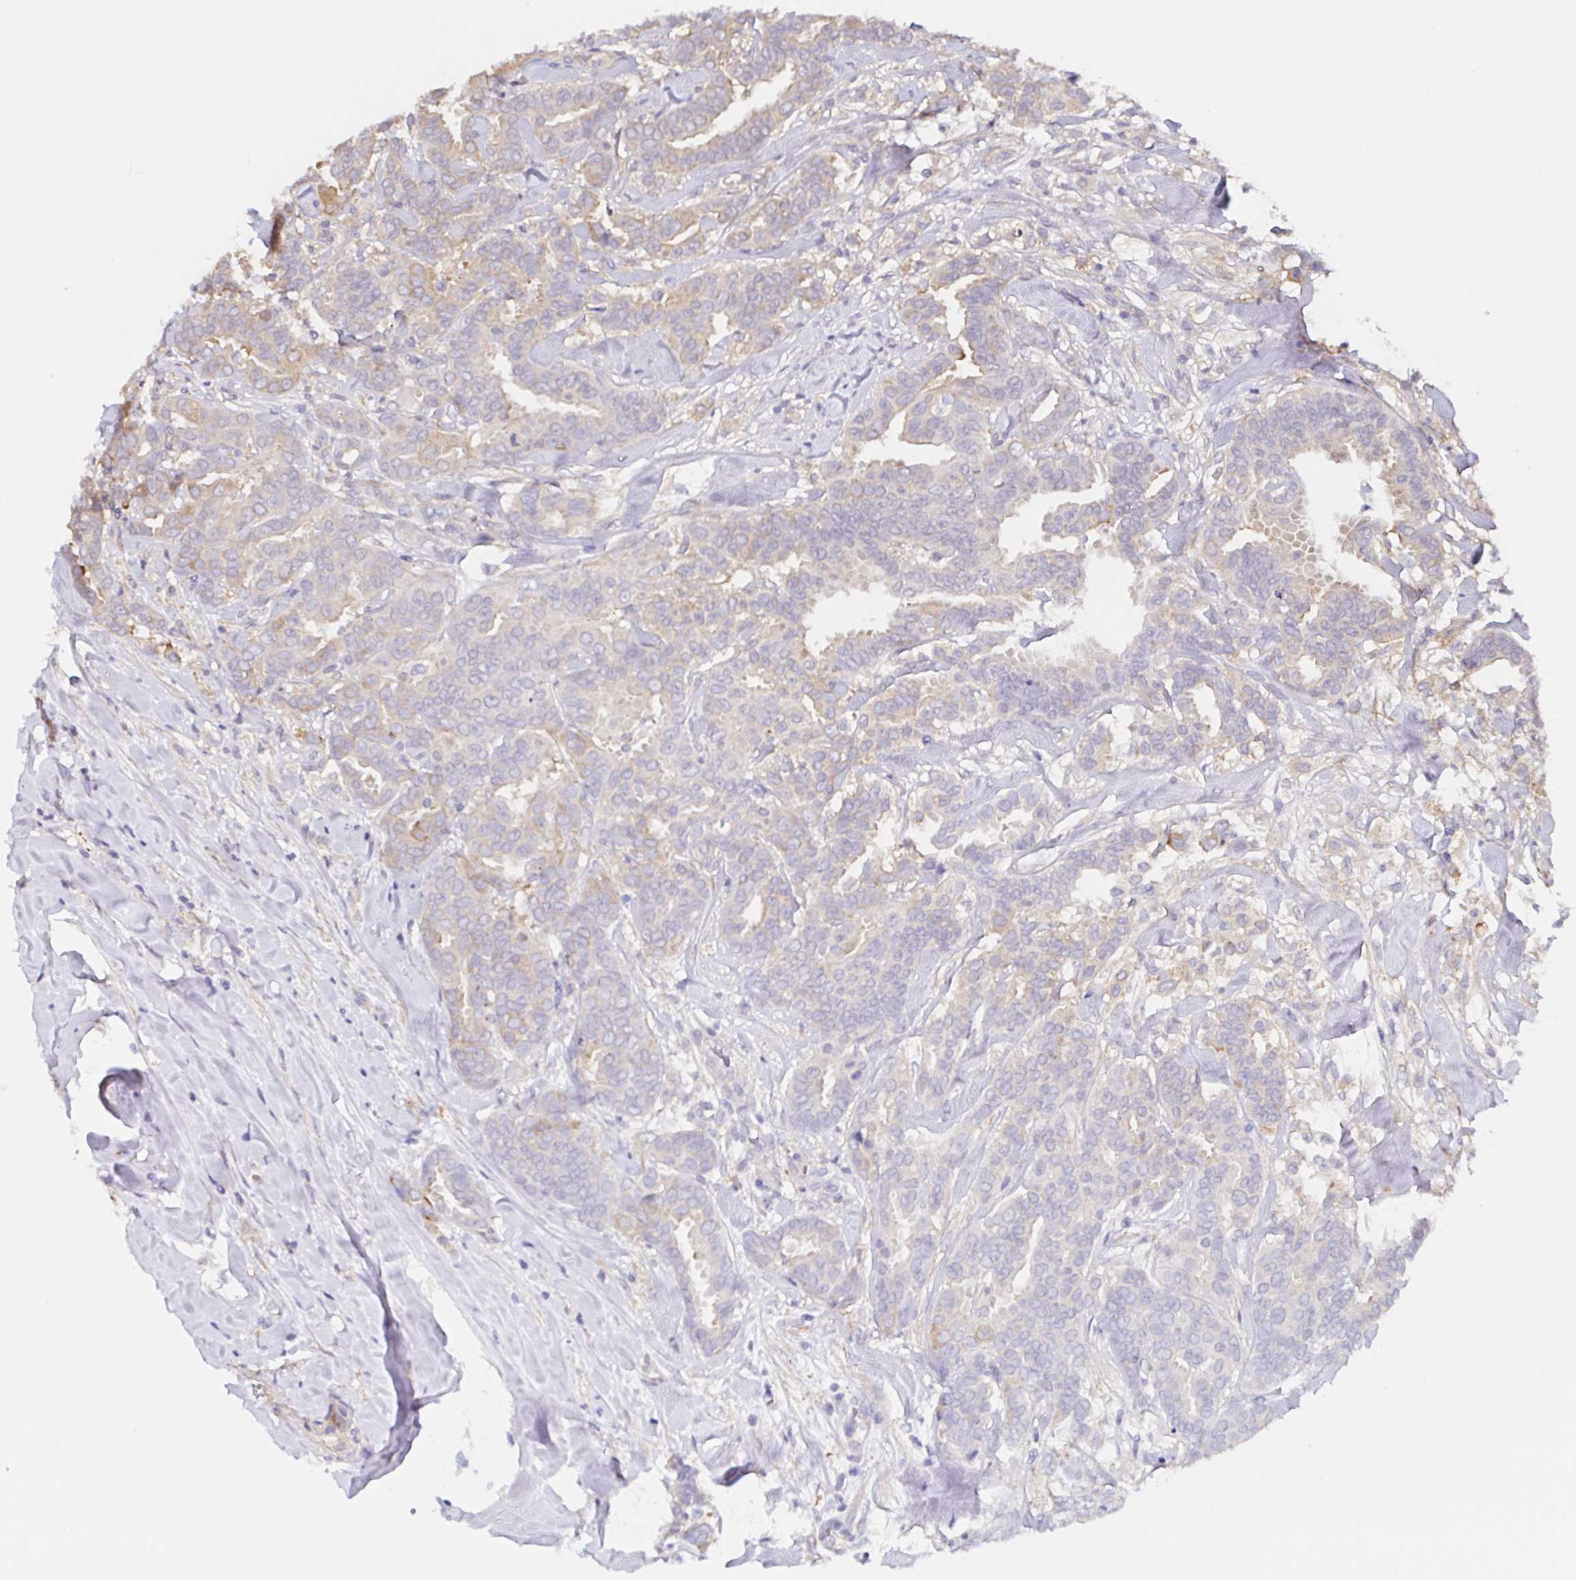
{"staining": {"intensity": "weak", "quantity": "<25%", "location": "cytoplasmic/membranous"}, "tissue": "breast cancer", "cell_type": "Tumor cells", "image_type": "cancer", "snomed": [{"axis": "morphology", "description": "Duct carcinoma"}, {"axis": "topography", "description": "Breast"}], "caption": "A high-resolution image shows immunohistochemistry (IHC) staining of breast infiltrating ductal carcinoma, which exhibits no significant positivity in tumor cells.", "gene": "RSRP1", "patient": {"sex": "female", "age": 45}}